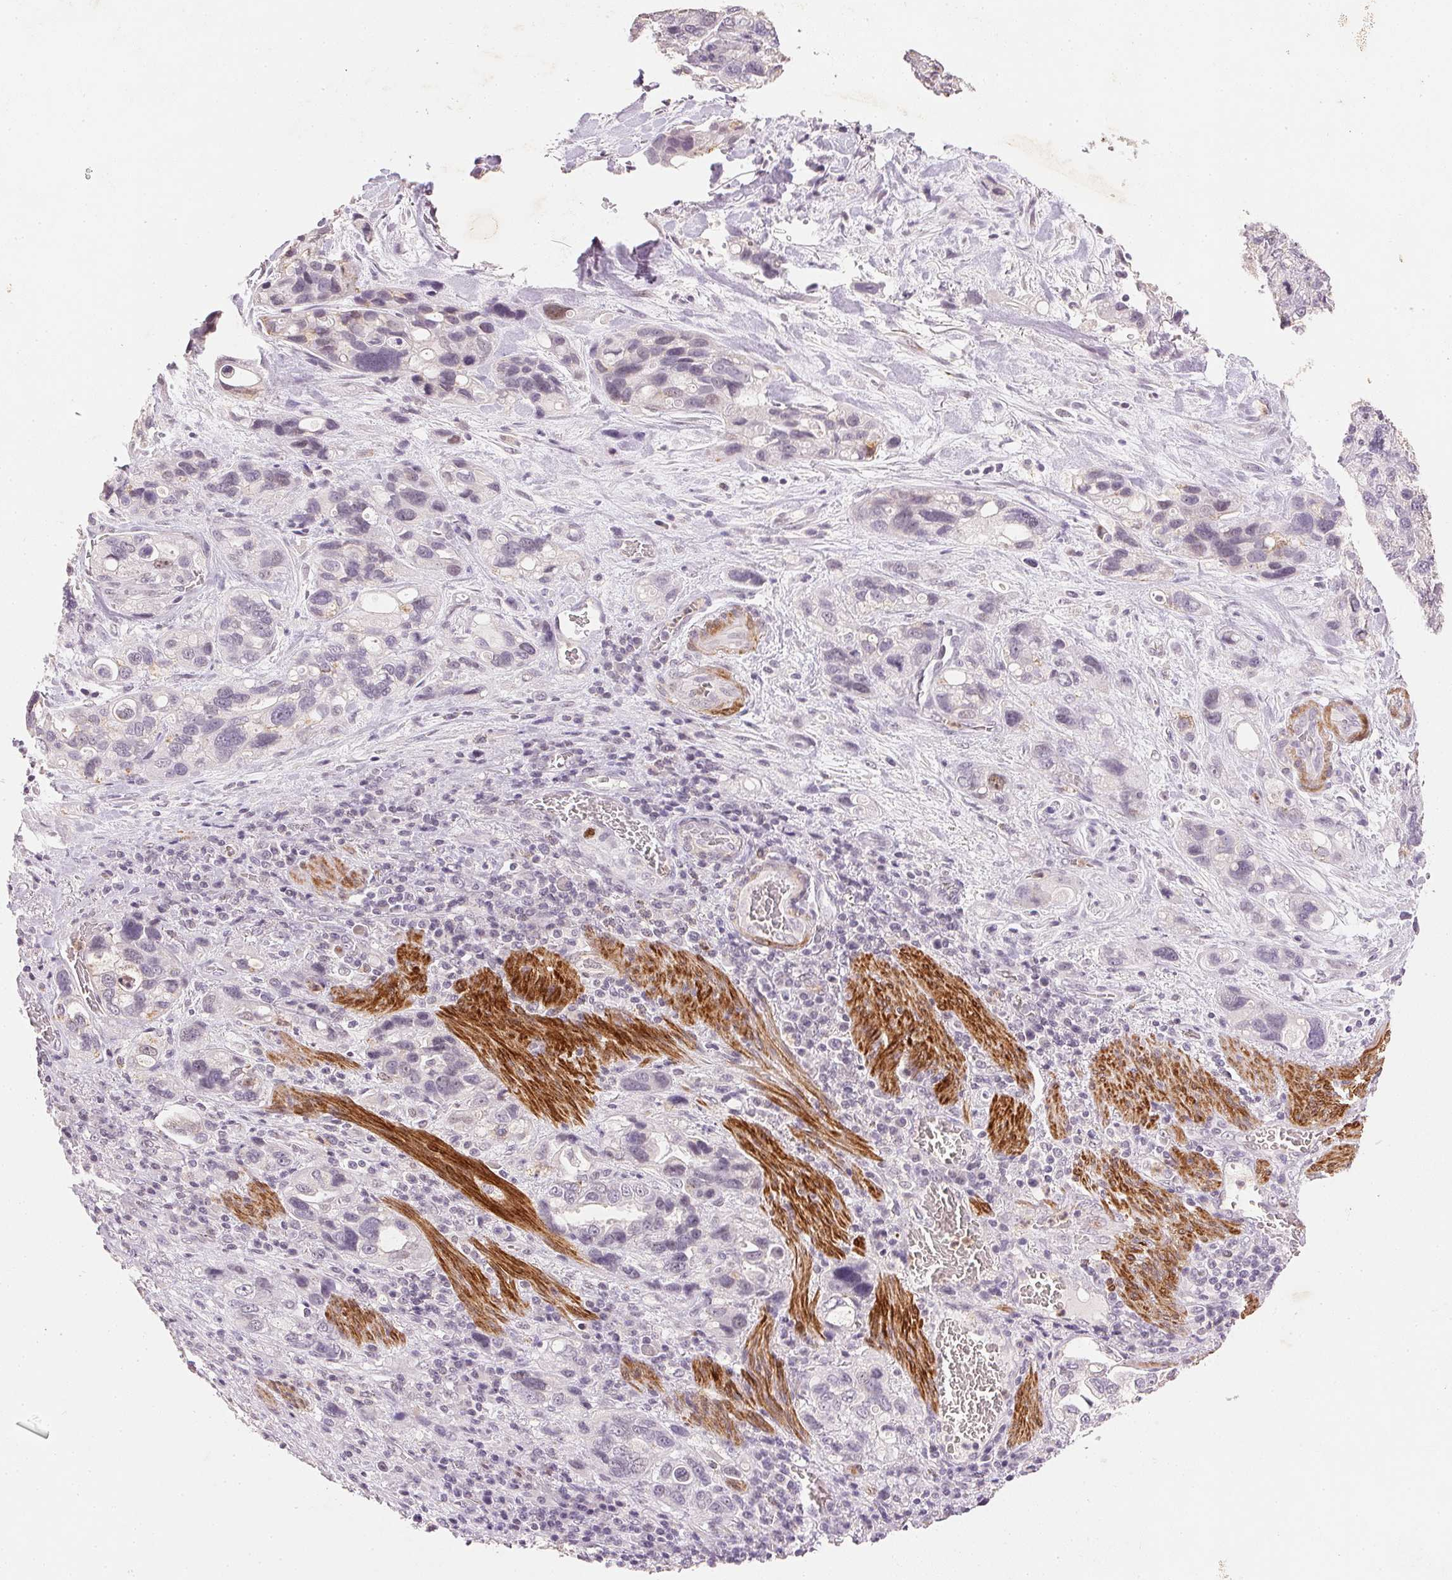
{"staining": {"intensity": "negative", "quantity": "none", "location": "none"}, "tissue": "stomach cancer", "cell_type": "Tumor cells", "image_type": "cancer", "snomed": [{"axis": "morphology", "description": "Adenocarcinoma, NOS"}, {"axis": "topography", "description": "Stomach, upper"}], "caption": "Photomicrograph shows no significant protein expression in tumor cells of stomach cancer (adenocarcinoma).", "gene": "SMTN", "patient": {"sex": "female", "age": 81}}